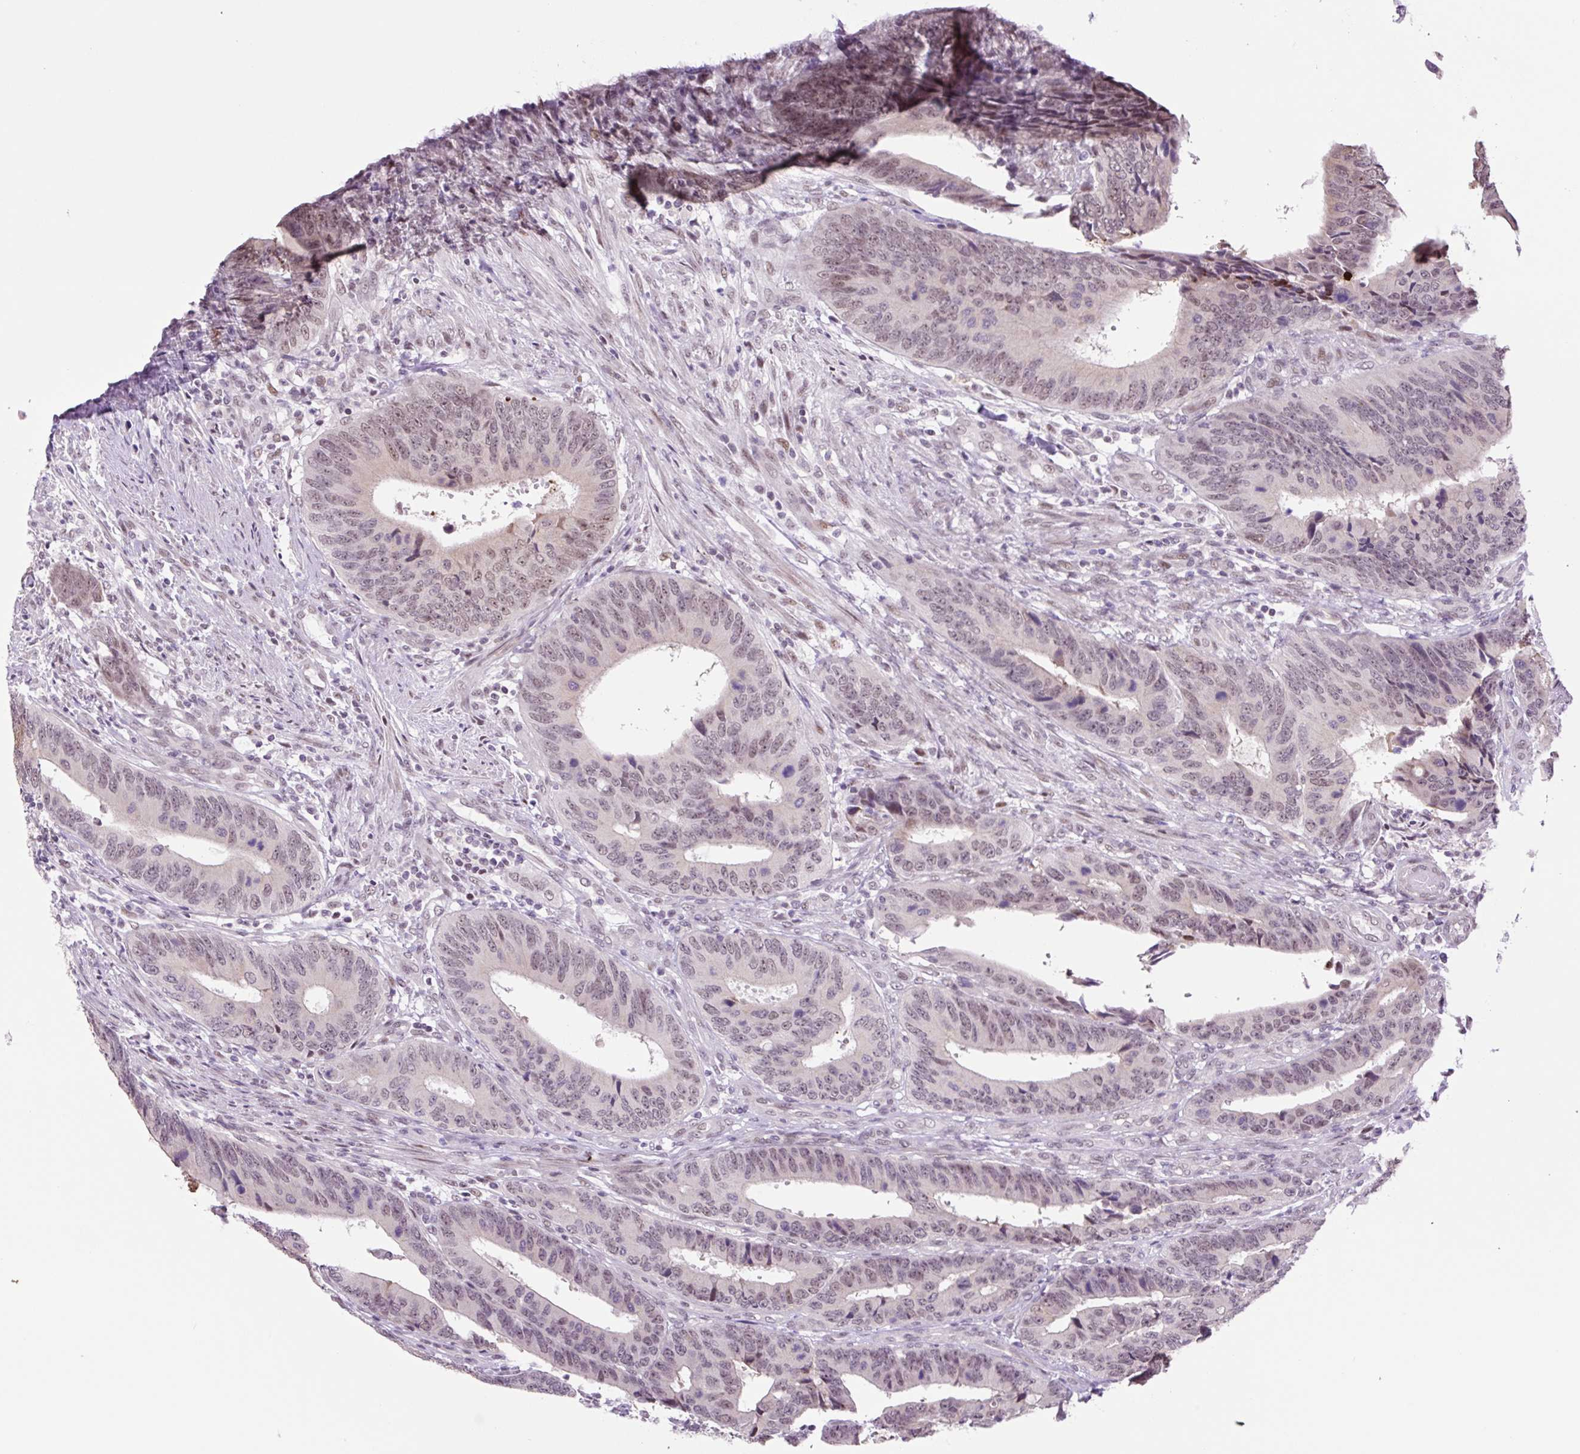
{"staining": {"intensity": "weak", "quantity": "<25%", "location": "nuclear"}, "tissue": "colorectal cancer", "cell_type": "Tumor cells", "image_type": "cancer", "snomed": [{"axis": "morphology", "description": "Adenocarcinoma, NOS"}, {"axis": "topography", "description": "Colon"}], "caption": "This micrograph is of colorectal cancer (adenocarcinoma) stained with immunohistochemistry (IHC) to label a protein in brown with the nuclei are counter-stained blue. There is no positivity in tumor cells.", "gene": "TAF1A", "patient": {"sex": "male", "age": 87}}